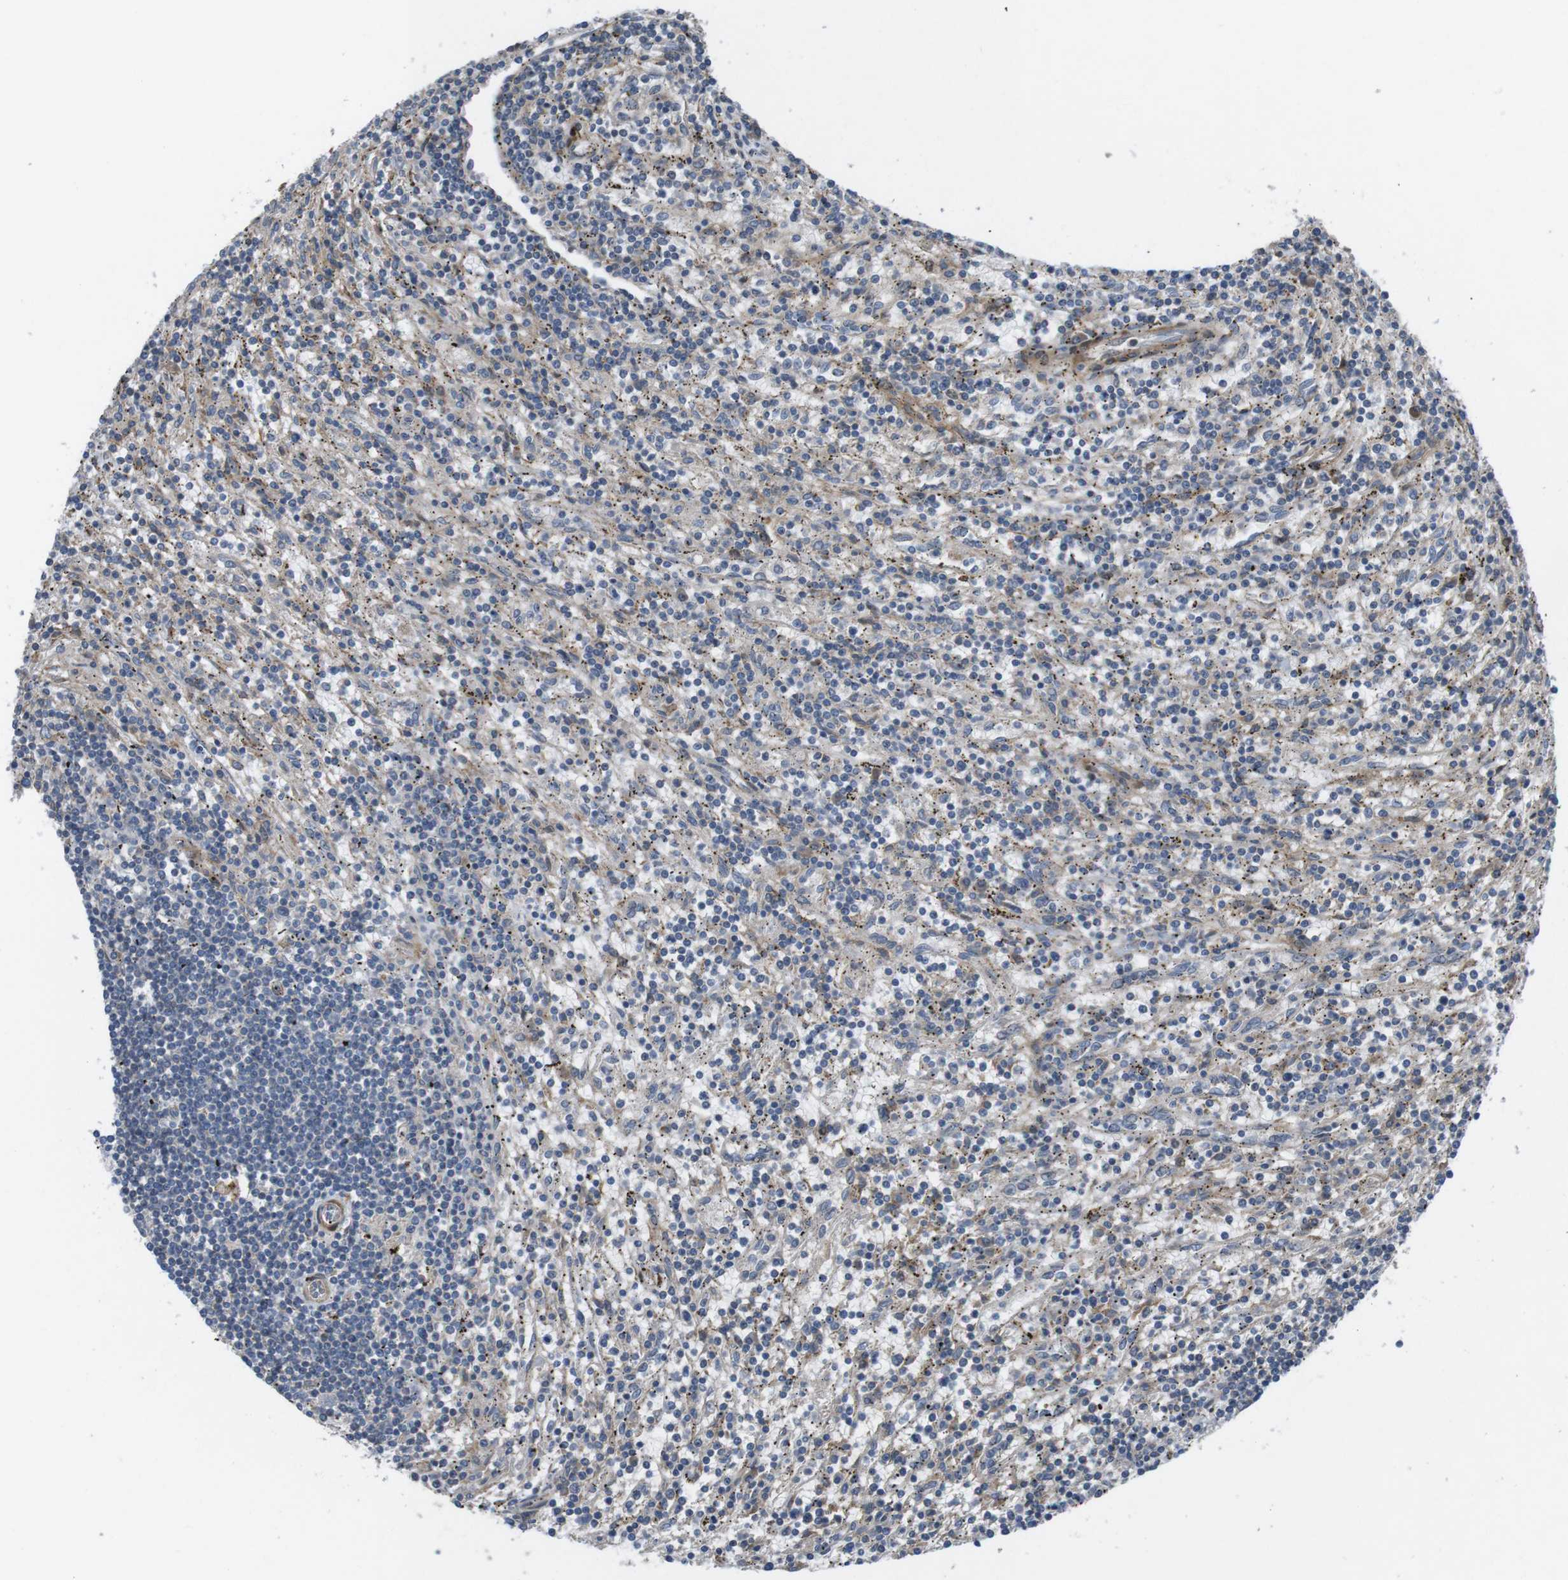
{"staining": {"intensity": "negative", "quantity": "none", "location": "none"}, "tissue": "lymphoma", "cell_type": "Tumor cells", "image_type": "cancer", "snomed": [{"axis": "morphology", "description": "Malignant lymphoma, non-Hodgkin's type, Low grade"}, {"axis": "topography", "description": "Spleen"}], "caption": "This micrograph is of lymphoma stained with immunohistochemistry to label a protein in brown with the nuclei are counter-stained blue. There is no positivity in tumor cells.", "gene": "KANK2", "patient": {"sex": "male", "age": 76}}